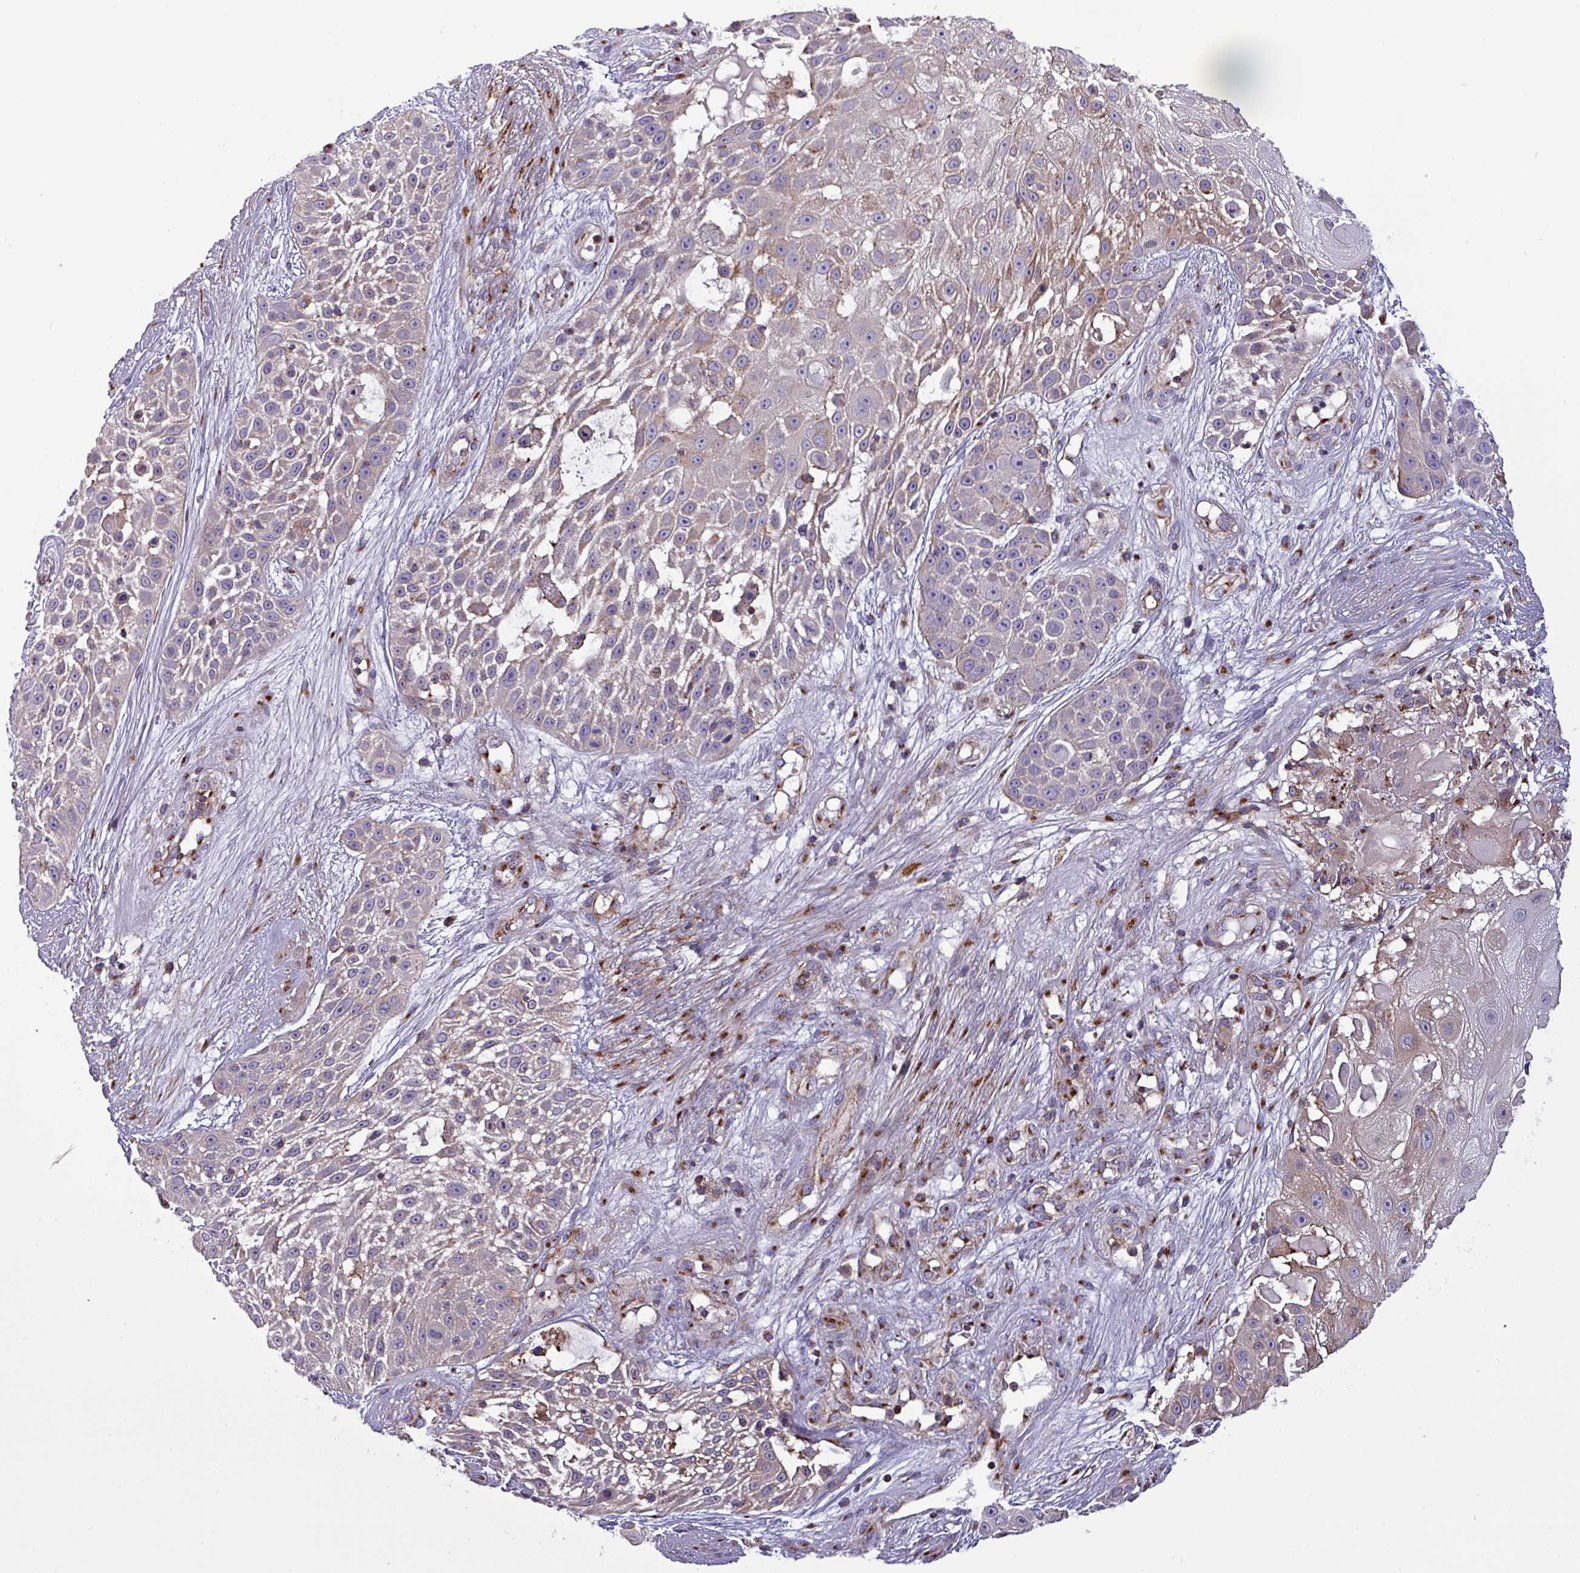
{"staining": {"intensity": "weak", "quantity": "<25%", "location": "cytoplasmic/membranous"}, "tissue": "skin cancer", "cell_type": "Tumor cells", "image_type": "cancer", "snomed": [{"axis": "morphology", "description": "Squamous cell carcinoma, NOS"}, {"axis": "topography", "description": "Skin"}], "caption": "Immunohistochemistry (IHC) histopathology image of neoplastic tissue: skin cancer stained with DAB (3,3'-diaminobenzidine) displays no significant protein staining in tumor cells.", "gene": "VAMP4", "patient": {"sex": "female", "age": 86}}